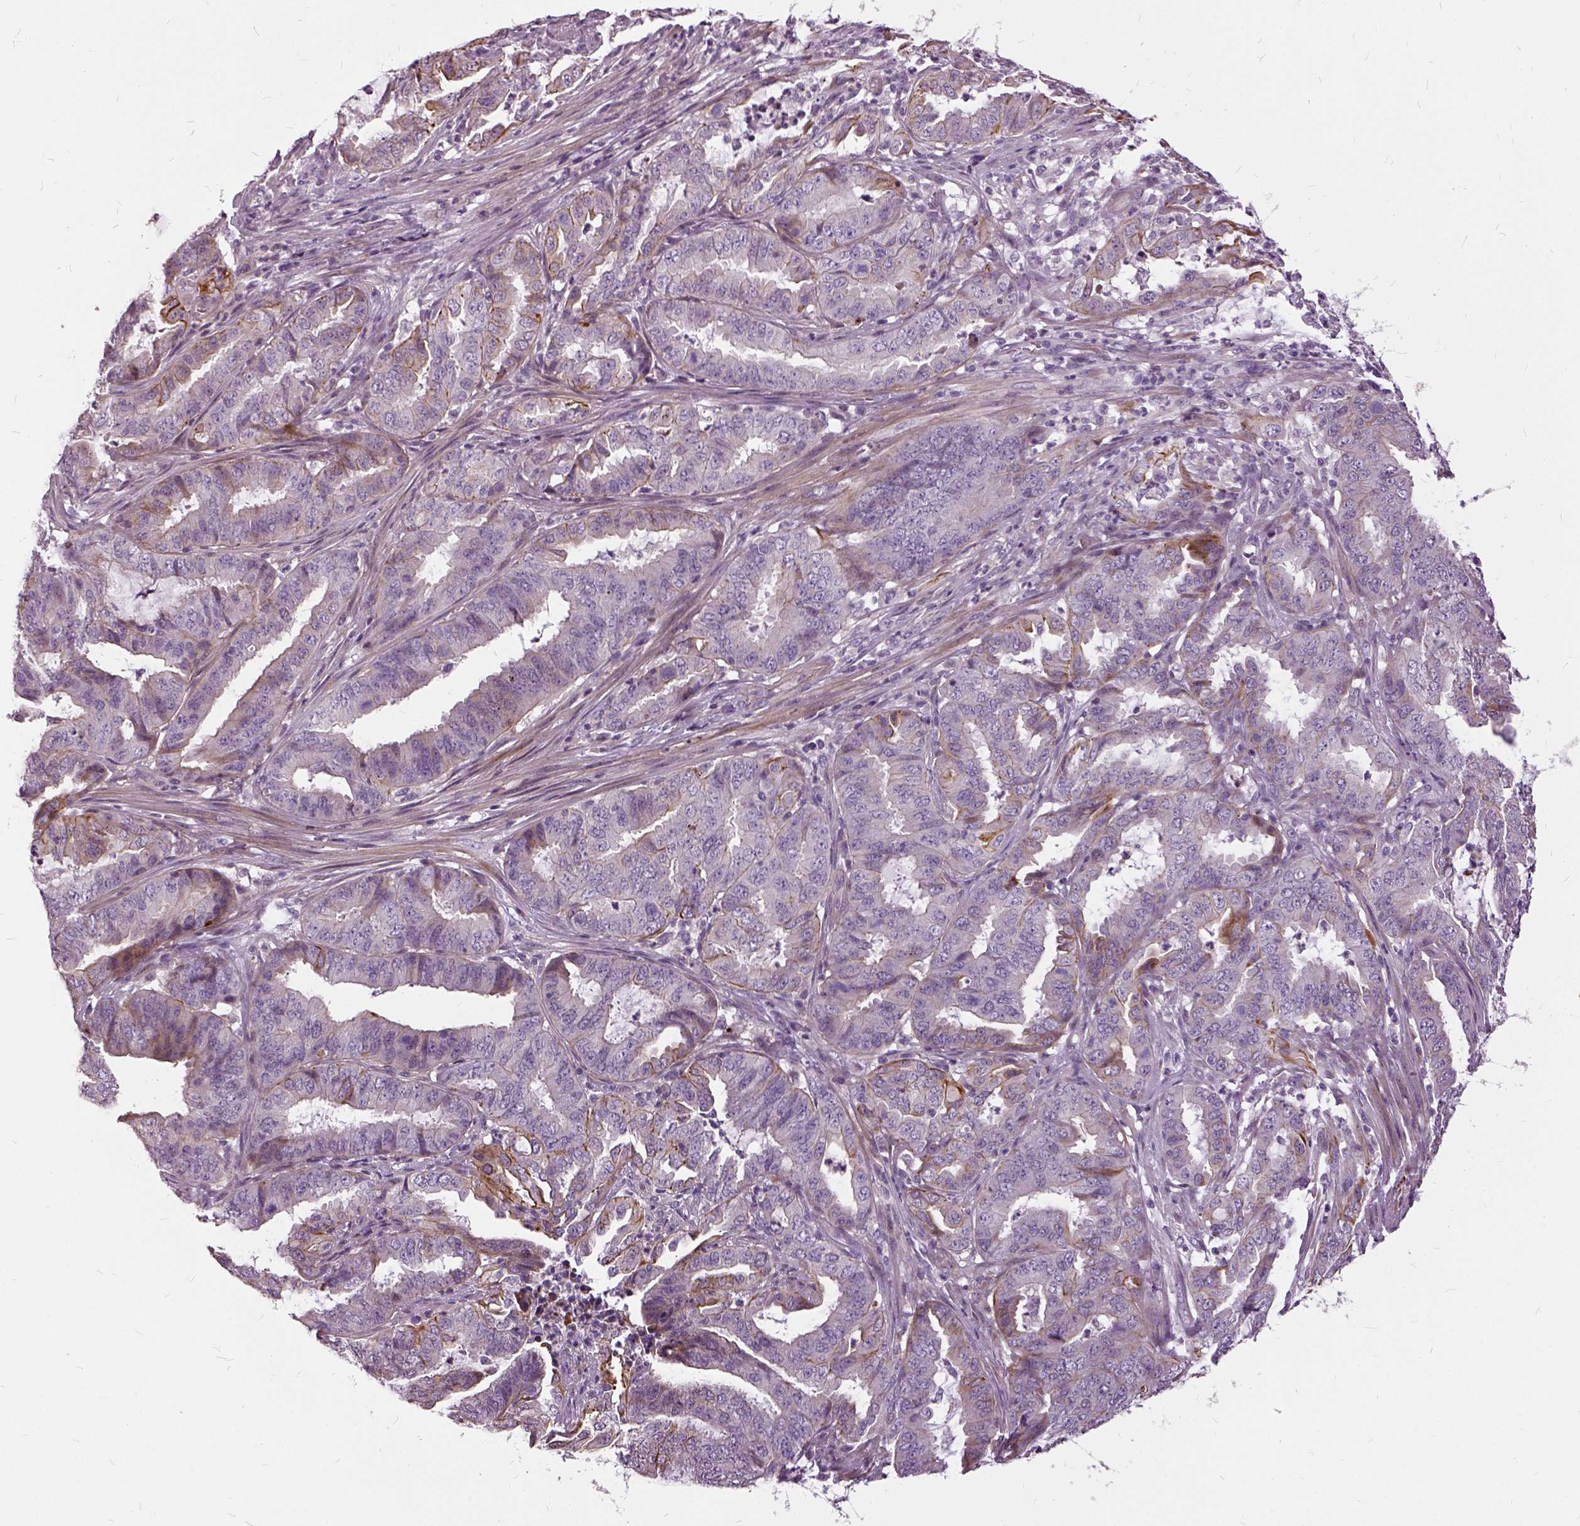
{"staining": {"intensity": "moderate", "quantity": "<25%", "location": "cytoplasmic/membranous"}, "tissue": "endometrial cancer", "cell_type": "Tumor cells", "image_type": "cancer", "snomed": [{"axis": "morphology", "description": "Adenocarcinoma, NOS"}, {"axis": "topography", "description": "Endometrium"}], "caption": "Endometrial adenocarcinoma tissue reveals moderate cytoplasmic/membranous positivity in about <25% of tumor cells, visualized by immunohistochemistry.", "gene": "ILRUN", "patient": {"sex": "female", "age": 51}}